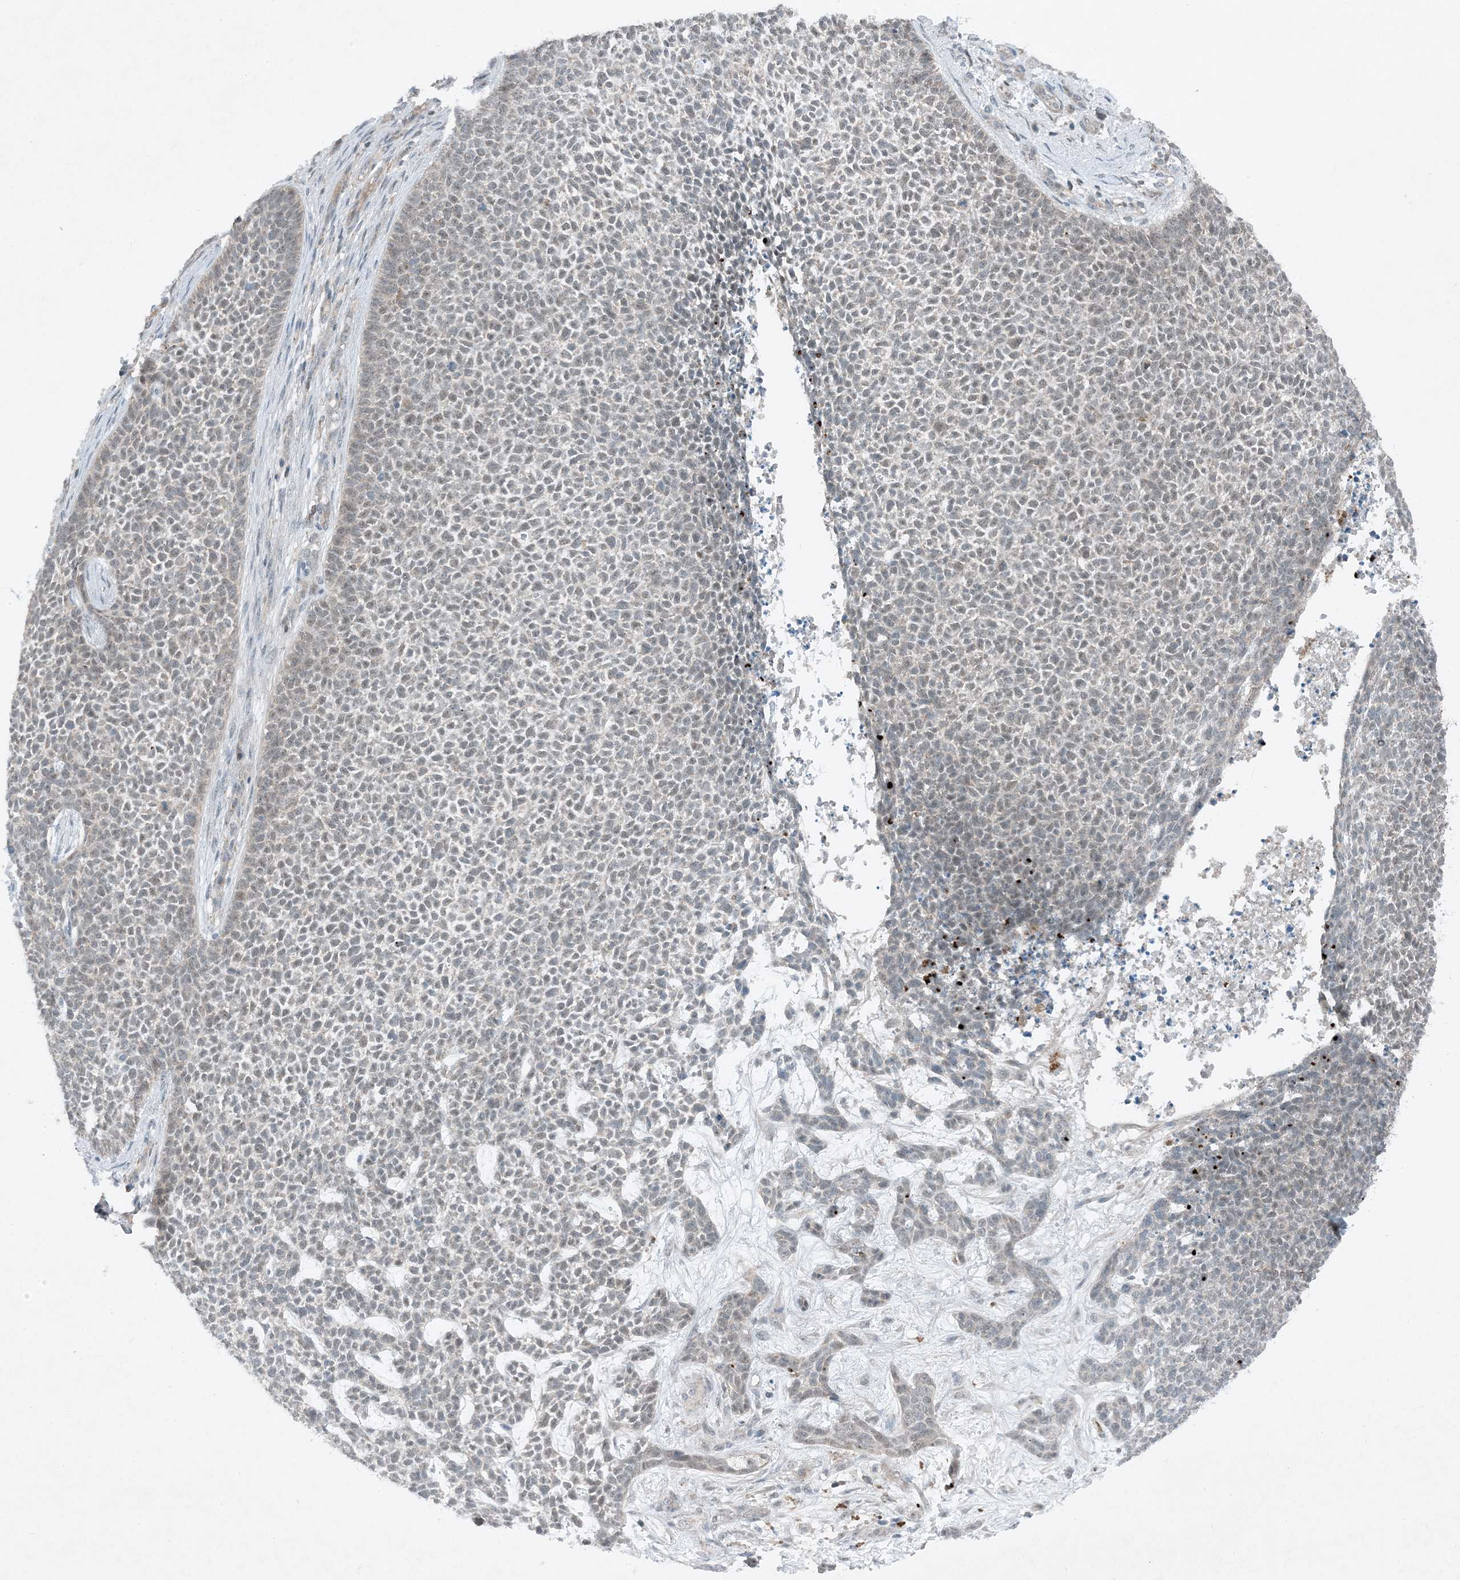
{"staining": {"intensity": "weak", "quantity": "25%-75%", "location": "nuclear"}, "tissue": "skin cancer", "cell_type": "Tumor cells", "image_type": "cancer", "snomed": [{"axis": "morphology", "description": "Basal cell carcinoma"}, {"axis": "topography", "description": "Skin"}], "caption": "Immunohistochemical staining of skin cancer (basal cell carcinoma) demonstrates low levels of weak nuclear protein expression in approximately 25%-75% of tumor cells. (IHC, brightfield microscopy, high magnification).", "gene": "MITD1", "patient": {"sex": "female", "age": 84}}